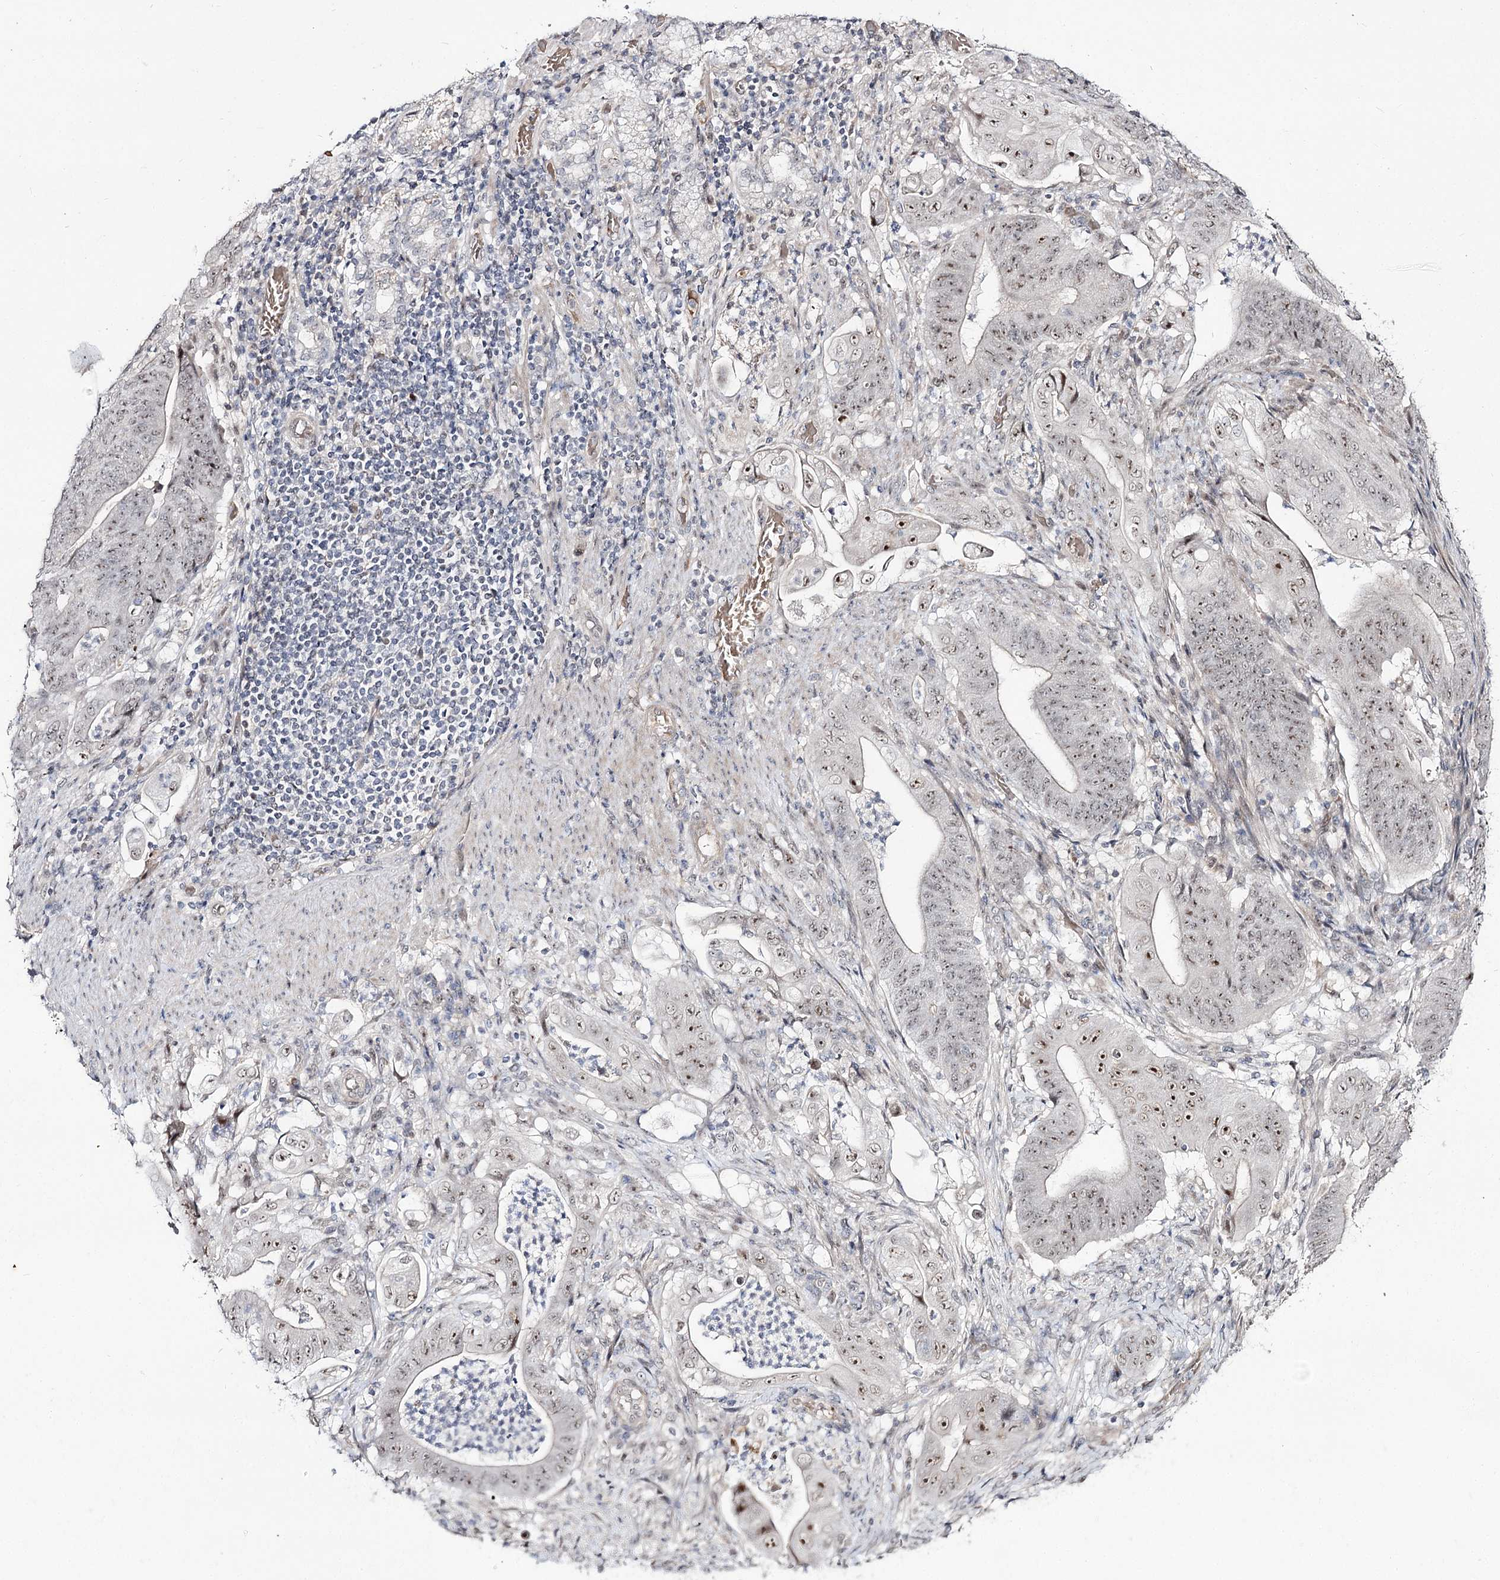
{"staining": {"intensity": "weak", "quantity": ">75%", "location": "nuclear"}, "tissue": "stomach cancer", "cell_type": "Tumor cells", "image_type": "cancer", "snomed": [{"axis": "morphology", "description": "Adenocarcinoma, NOS"}, {"axis": "topography", "description": "Stomach"}], "caption": "Immunohistochemistry (IHC) staining of stomach adenocarcinoma, which exhibits low levels of weak nuclear positivity in about >75% of tumor cells indicating weak nuclear protein expression. The staining was performed using DAB (3,3'-diaminobenzidine) (brown) for protein detection and nuclei were counterstained in hematoxylin (blue).", "gene": "RRP9", "patient": {"sex": "female", "age": 73}}